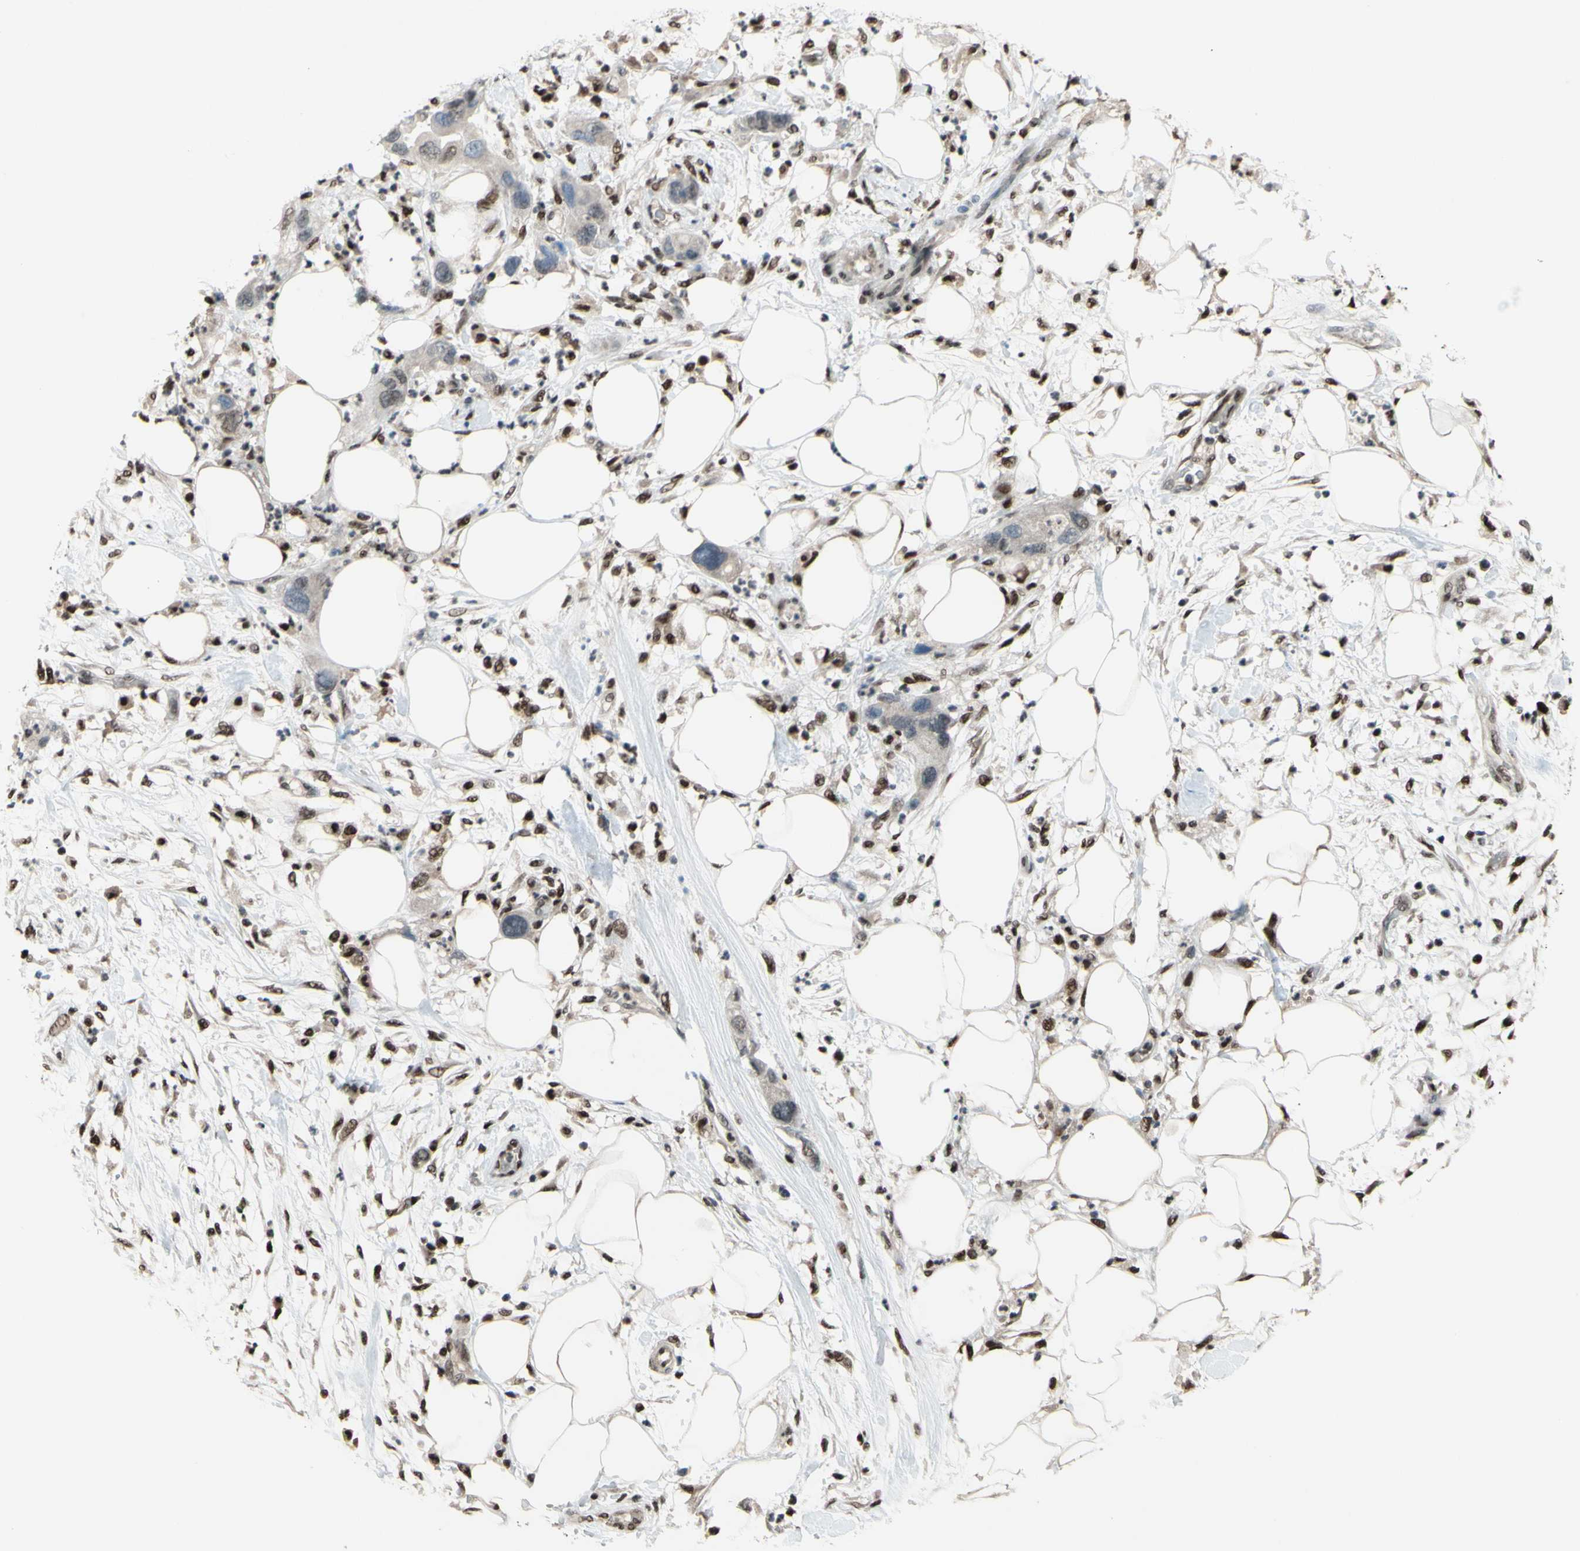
{"staining": {"intensity": "negative", "quantity": "none", "location": "none"}, "tissue": "pancreatic cancer", "cell_type": "Tumor cells", "image_type": "cancer", "snomed": [{"axis": "morphology", "description": "Adenocarcinoma, NOS"}, {"axis": "topography", "description": "Pancreas"}], "caption": "Pancreatic cancer (adenocarcinoma) was stained to show a protein in brown. There is no significant staining in tumor cells.", "gene": "FKBP5", "patient": {"sex": "female", "age": 71}}